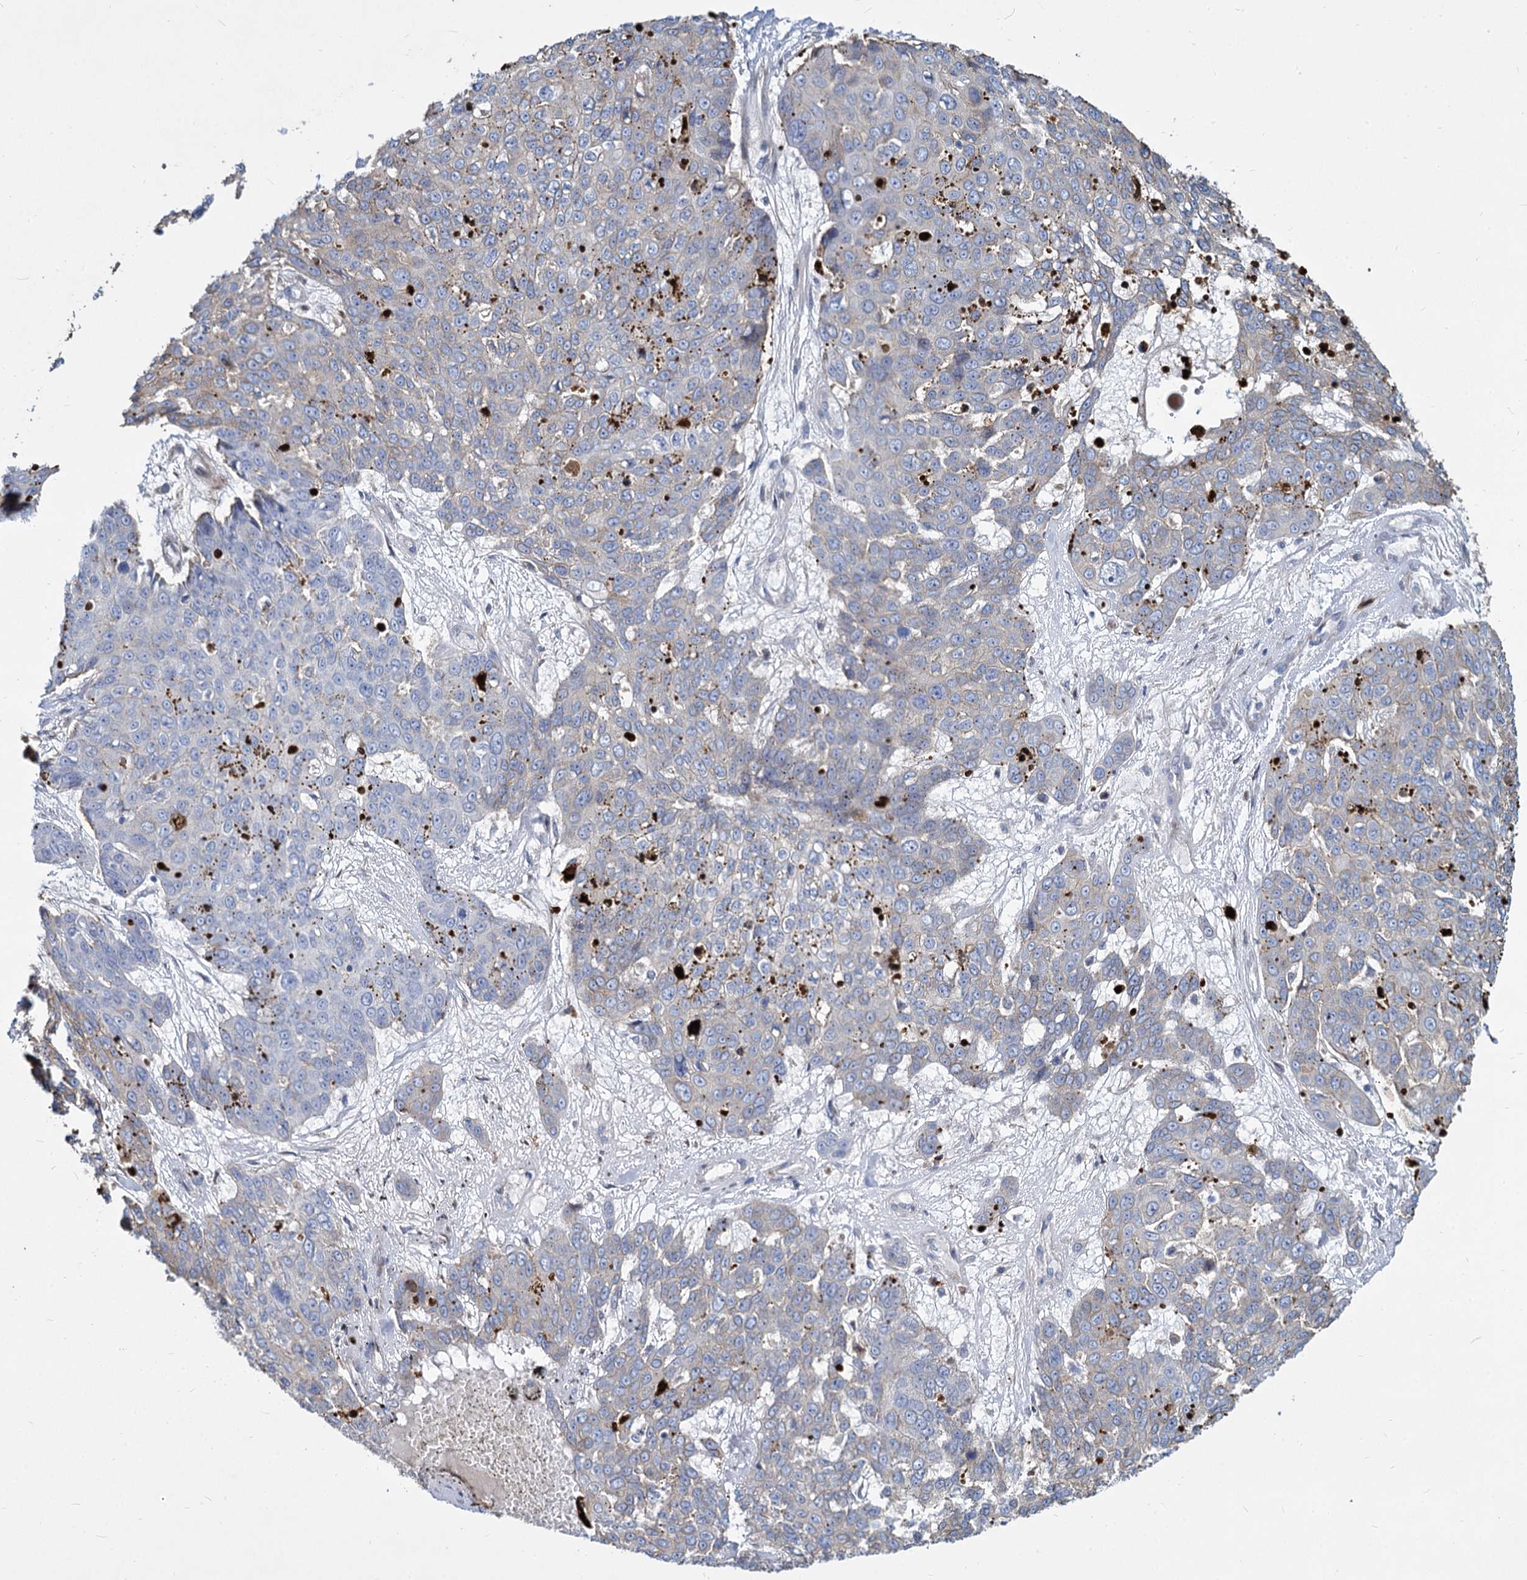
{"staining": {"intensity": "negative", "quantity": "none", "location": "none"}, "tissue": "skin cancer", "cell_type": "Tumor cells", "image_type": "cancer", "snomed": [{"axis": "morphology", "description": "Squamous cell carcinoma, NOS"}, {"axis": "topography", "description": "Skin"}], "caption": "IHC of human squamous cell carcinoma (skin) reveals no staining in tumor cells.", "gene": "TRIM77", "patient": {"sex": "male", "age": 71}}